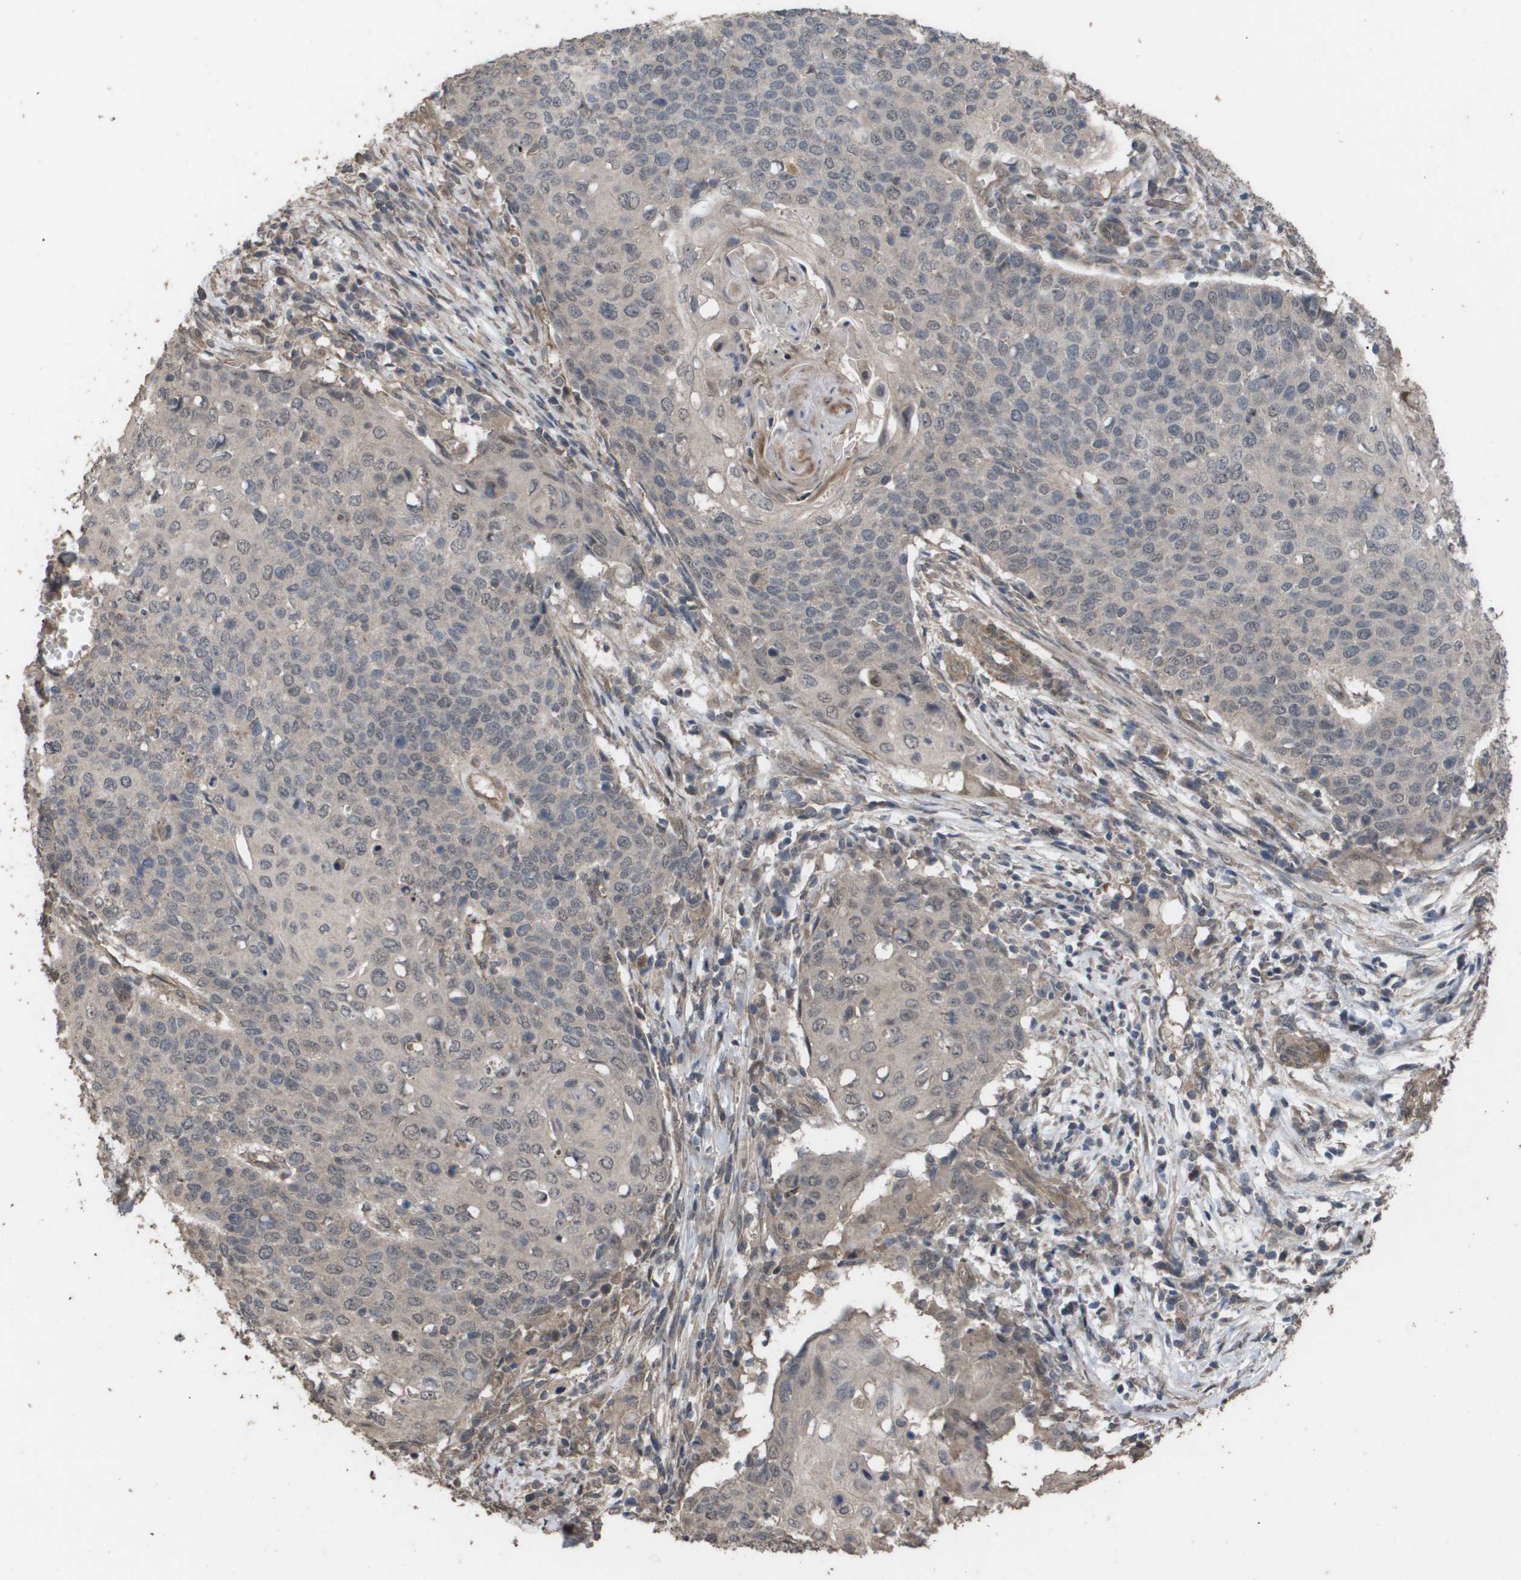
{"staining": {"intensity": "weak", "quantity": "<25%", "location": "cytoplasmic/membranous"}, "tissue": "cervical cancer", "cell_type": "Tumor cells", "image_type": "cancer", "snomed": [{"axis": "morphology", "description": "Squamous cell carcinoma, NOS"}, {"axis": "topography", "description": "Cervix"}], "caption": "The IHC micrograph has no significant expression in tumor cells of squamous cell carcinoma (cervical) tissue.", "gene": "CUL5", "patient": {"sex": "female", "age": 39}}